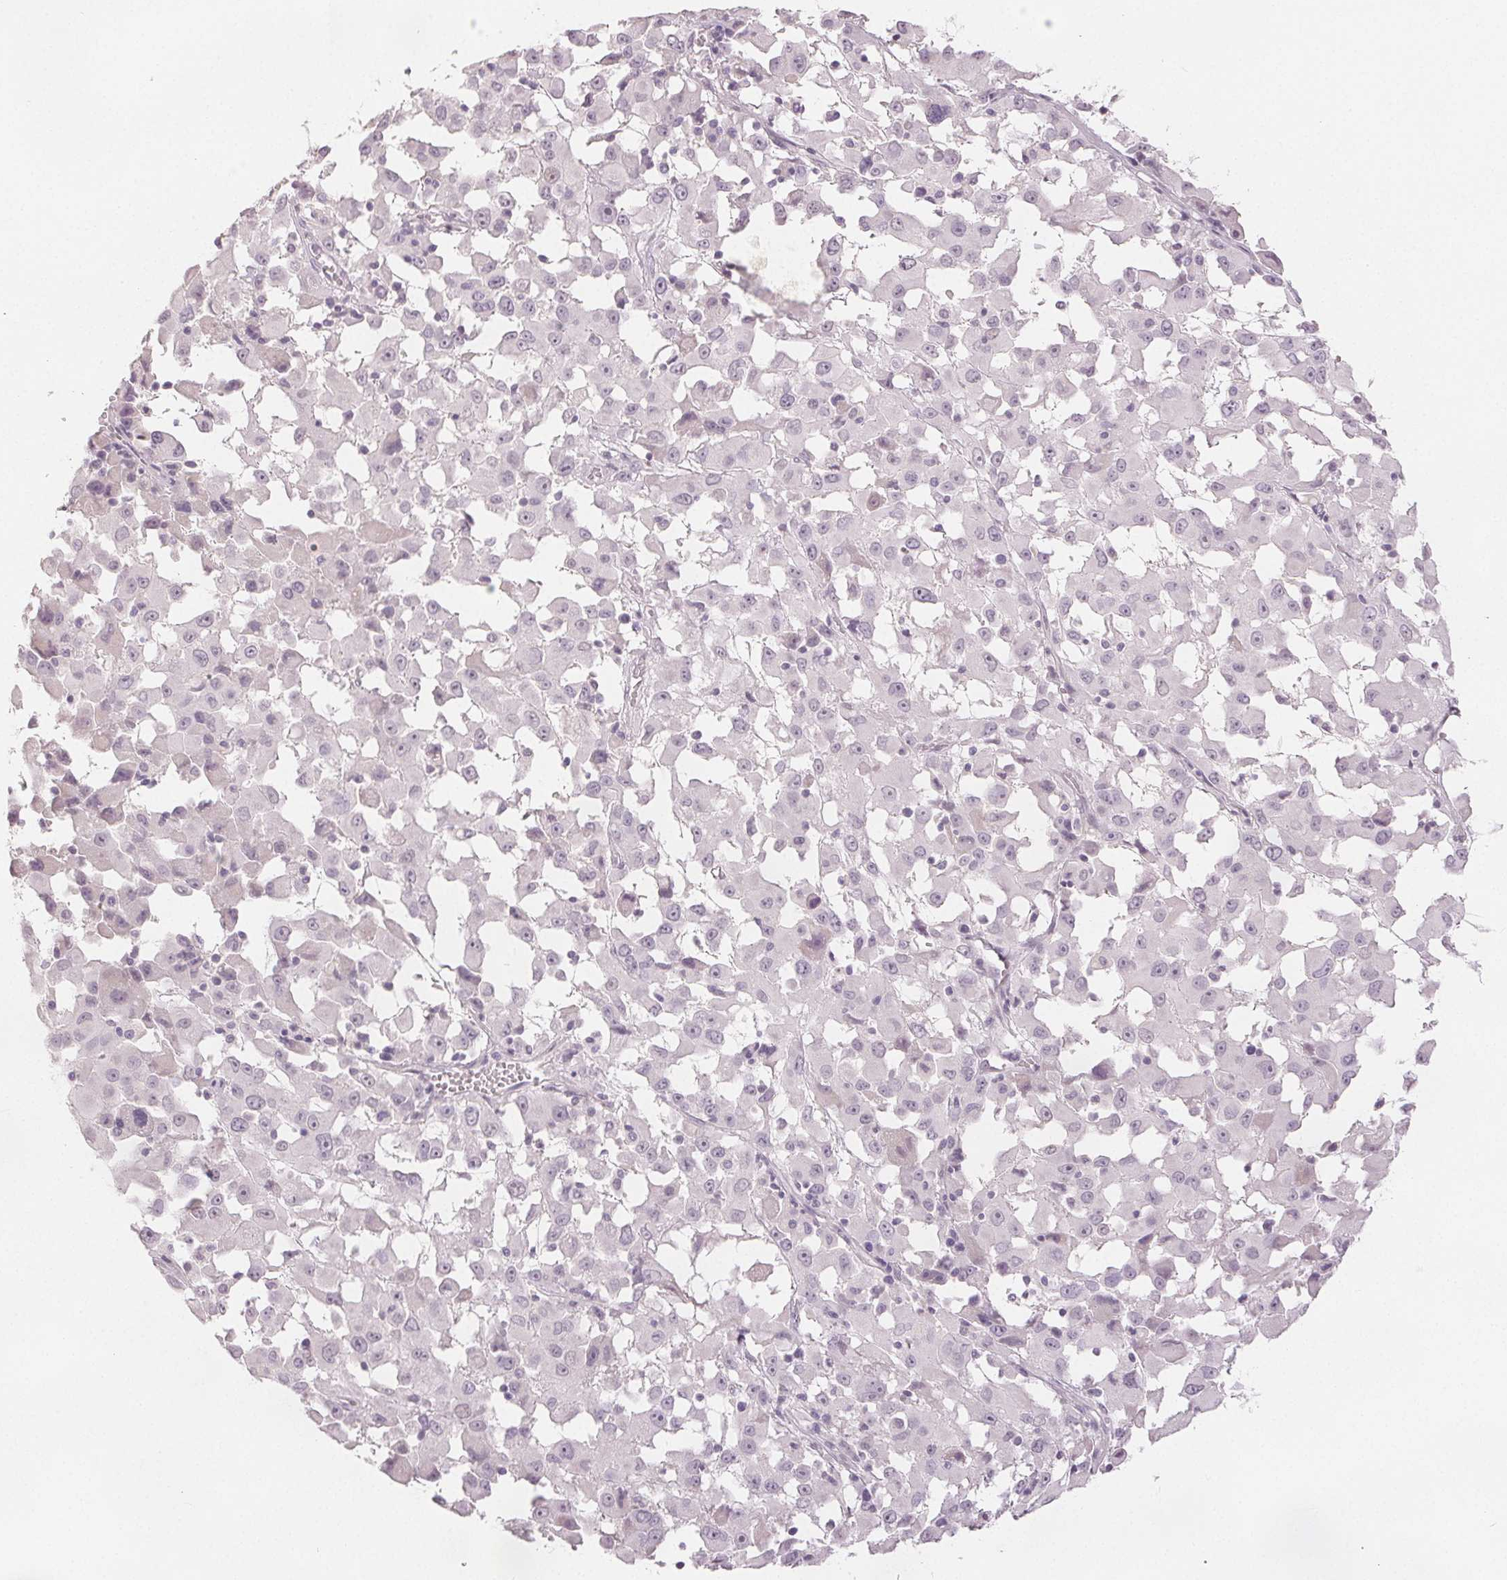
{"staining": {"intensity": "negative", "quantity": "none", "location": "none"}, "tissue": "melanoma", "cell_type": "Tumor cells", "image_type": "cancer", "snomed": [{"axis": "morphology", "description": "Malignant melanoma, Metastatic site"}, {"axis": "topography", "description": "Soft tissue"}], "caption": "This is a photomicrograph of immunohistochemistry staining of melanoma, which shows no expression in tumor cells.", "gene": "SLC27A5", "patient": {"sex": "male", "age": 50}}